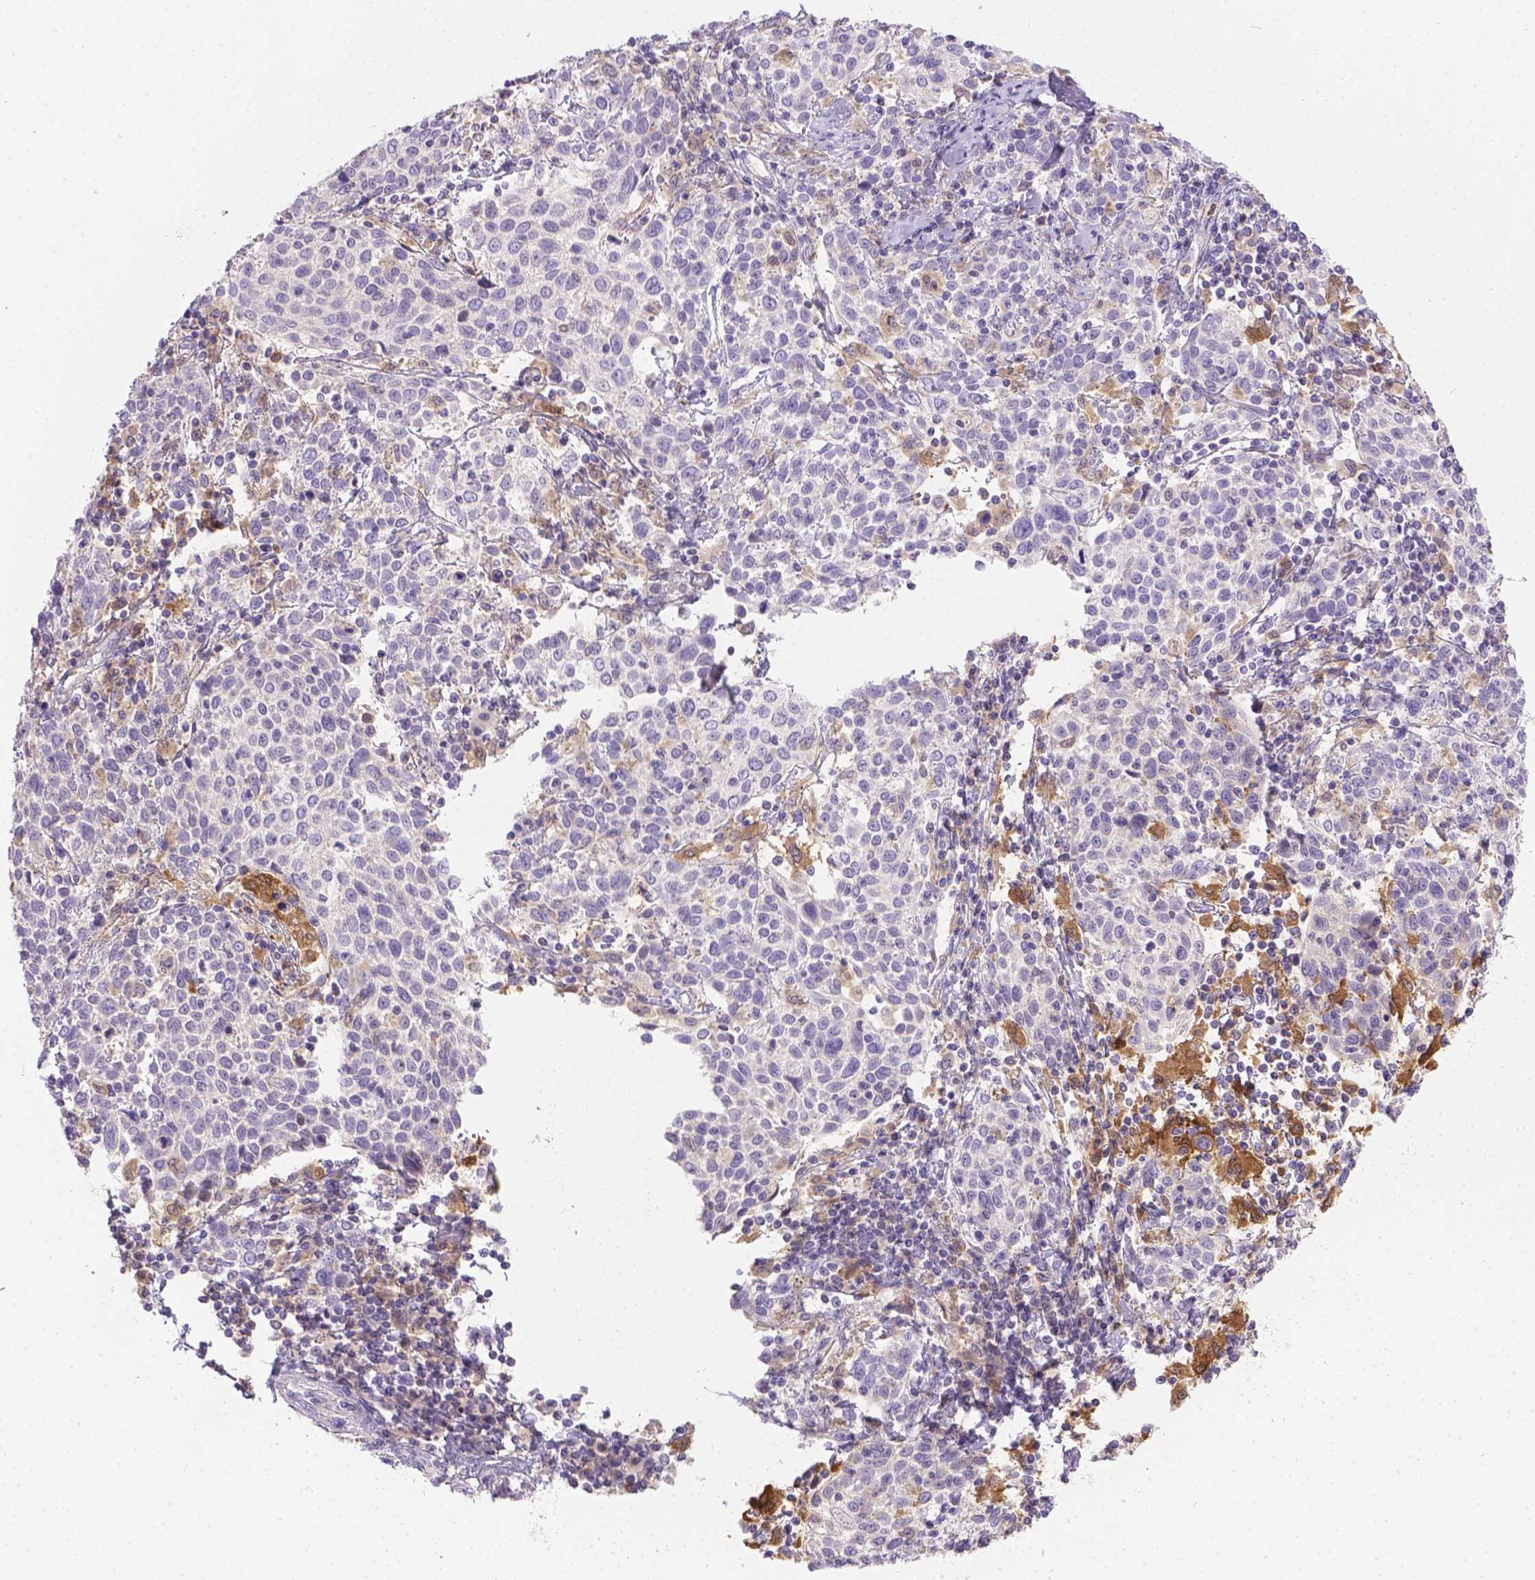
{"staining": {"intensity": "negative", "quantity": "none", "location": "none"}, "tissue": "cervical cancer", "cell_type": "Tumor cells", "image_type": "cancer", "snomed": [{"axis": "morphology", "description": "Squamous cell carcinoma, NOS"}, {"axis": "topography", "description": "Cervix"}], "caption": "Immunohistochemistry histopathology image of human cervical cancer stained for a protein (brown), which displays no staining in tumor cells.", "gene": "TM4SF18", "patient": {"sex": "female", "age": 61}}